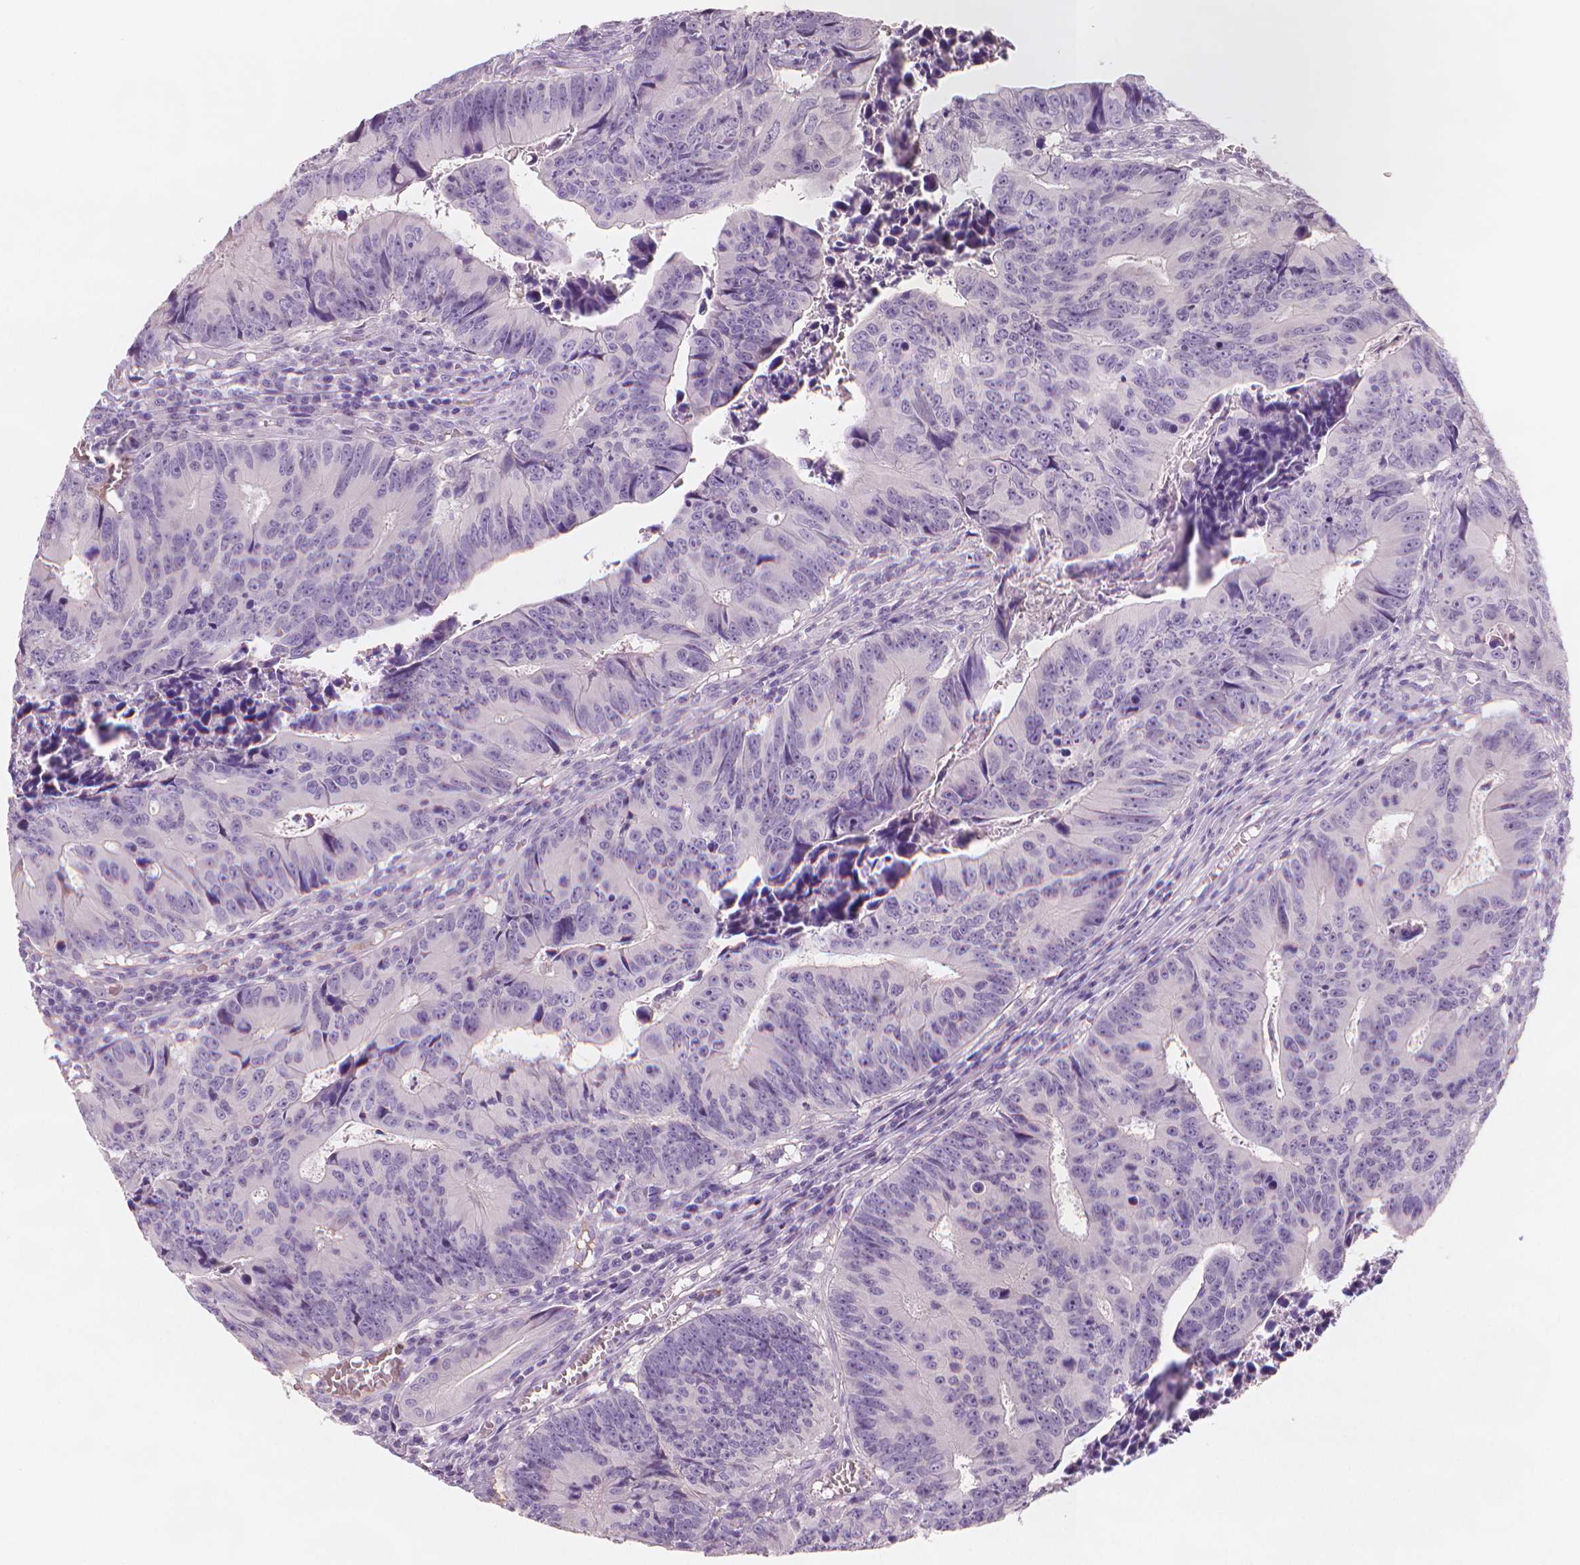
{"staining": {"intensity": "negative", "quantity": "none", "location": "none"}, "tissue": "colorectal cancer", "cell_type": "Tumor cells", "image_type": "cancer", "snomed": [{"axis": "morphology", "description": "Adenocarcinoma, NOS"}, {"axis": "topography", "description": "Colon"}], "caption": "This is an IHC histopathology image of colorectal cancer. There is no positivity in tumor cells.", "gene": "APOA4", "patient": {"sex": "female", "age": 87}}